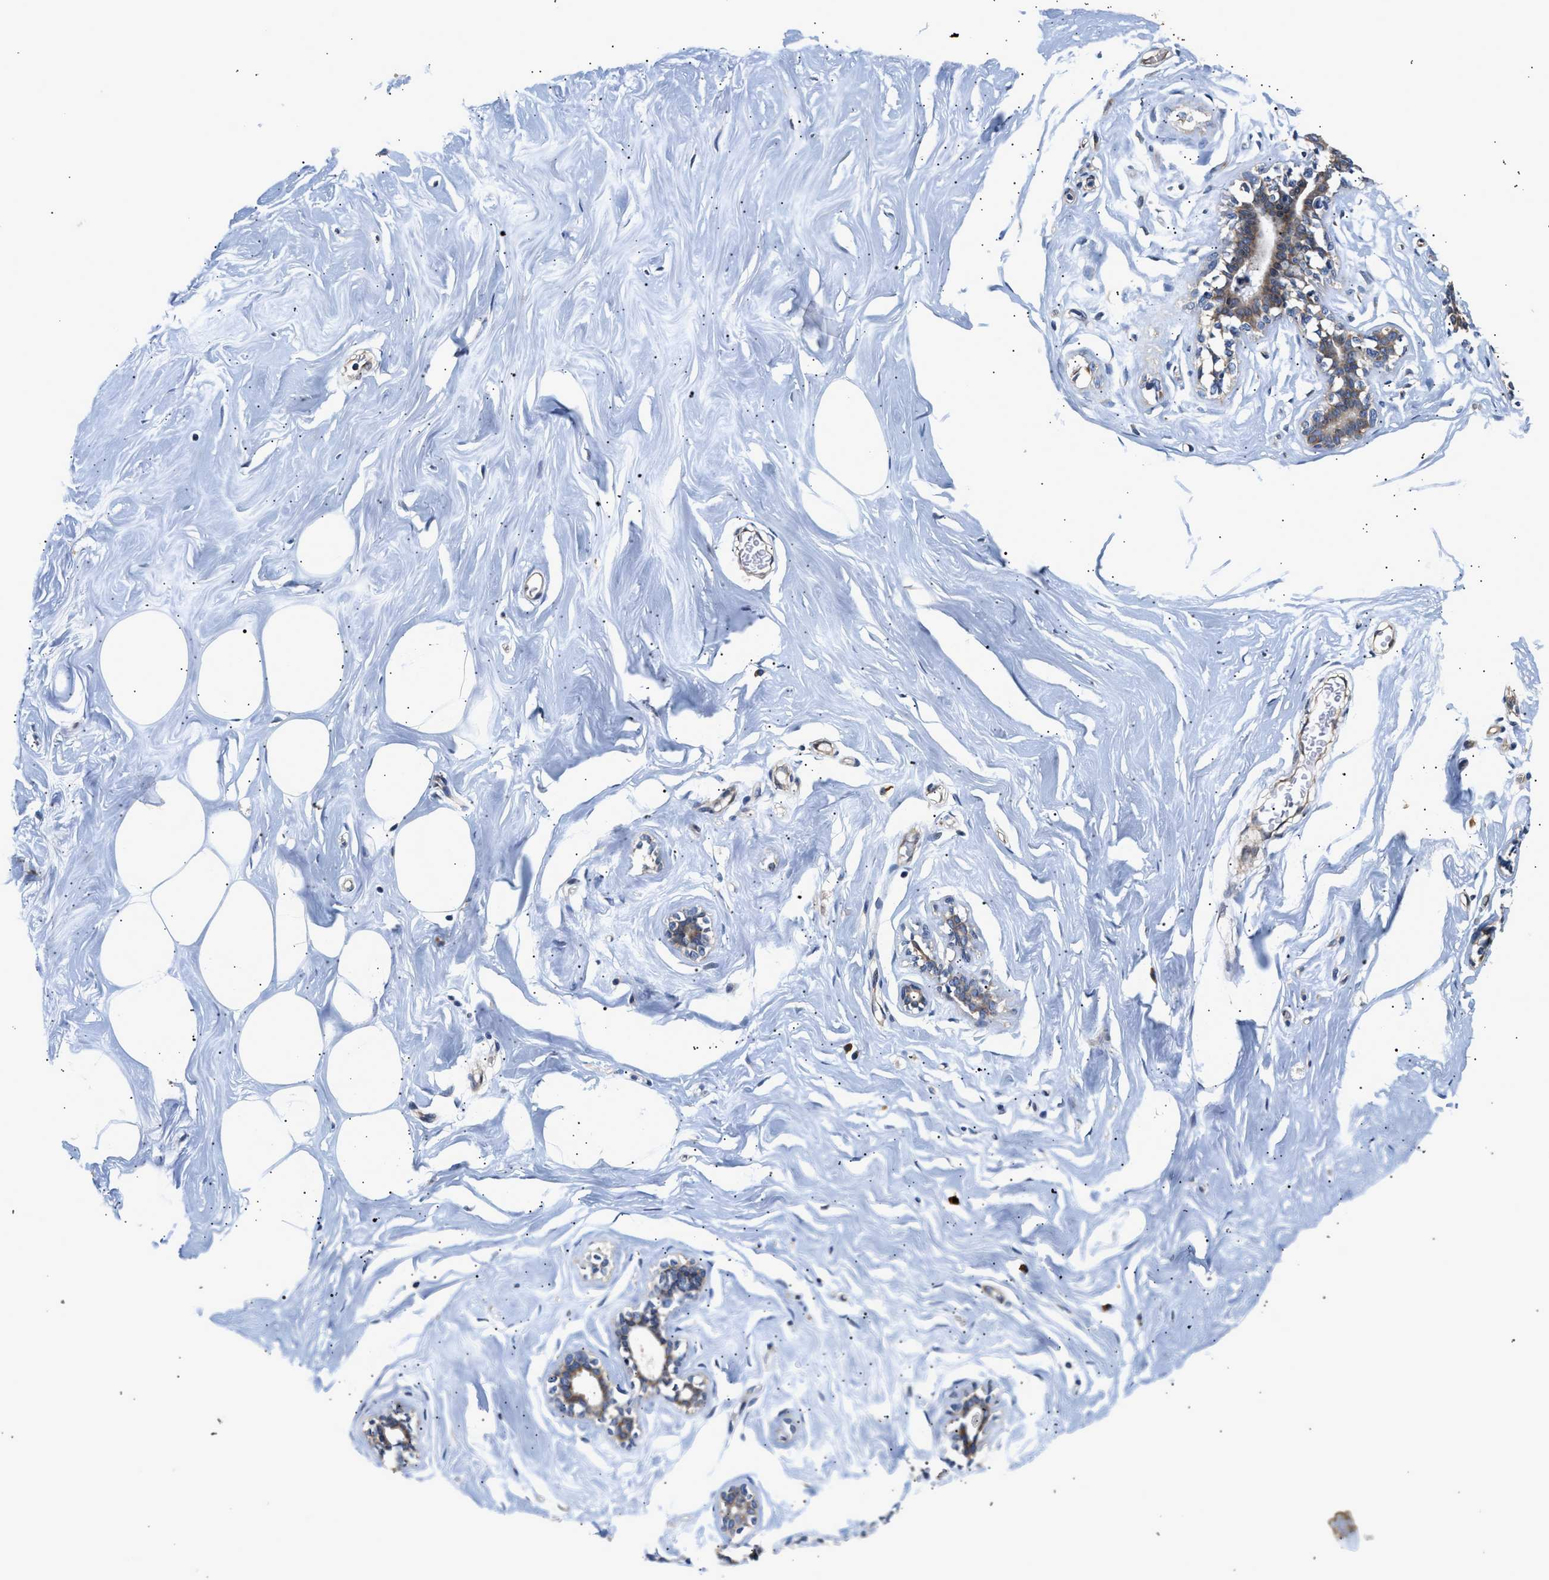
{"staining": {"intensity": "weak", "quantity": ">75%", "location": "cytoplasmic/membranous"}, "tissue": "adipose tissue", "cell_type": "Adipocytes", "image_type": "normal", "snomed": [{"axis": "morphology", "description": "Normal tissue, NOS"}, {"axis": "morphology", "description": "Fibrosis, NOS"}, {"axis": "topography", "description": "Breast"}, {"axis": "topography", "description": "Adipose tissue"}], "caption": "Weak cytoplasmic/membranous expression for a protein is identified in about >75% of adipocytes of unremarkable adipose tissue using IHC.", "gene": "IFT74", "patient": {"sex": "female", "age": 39}}